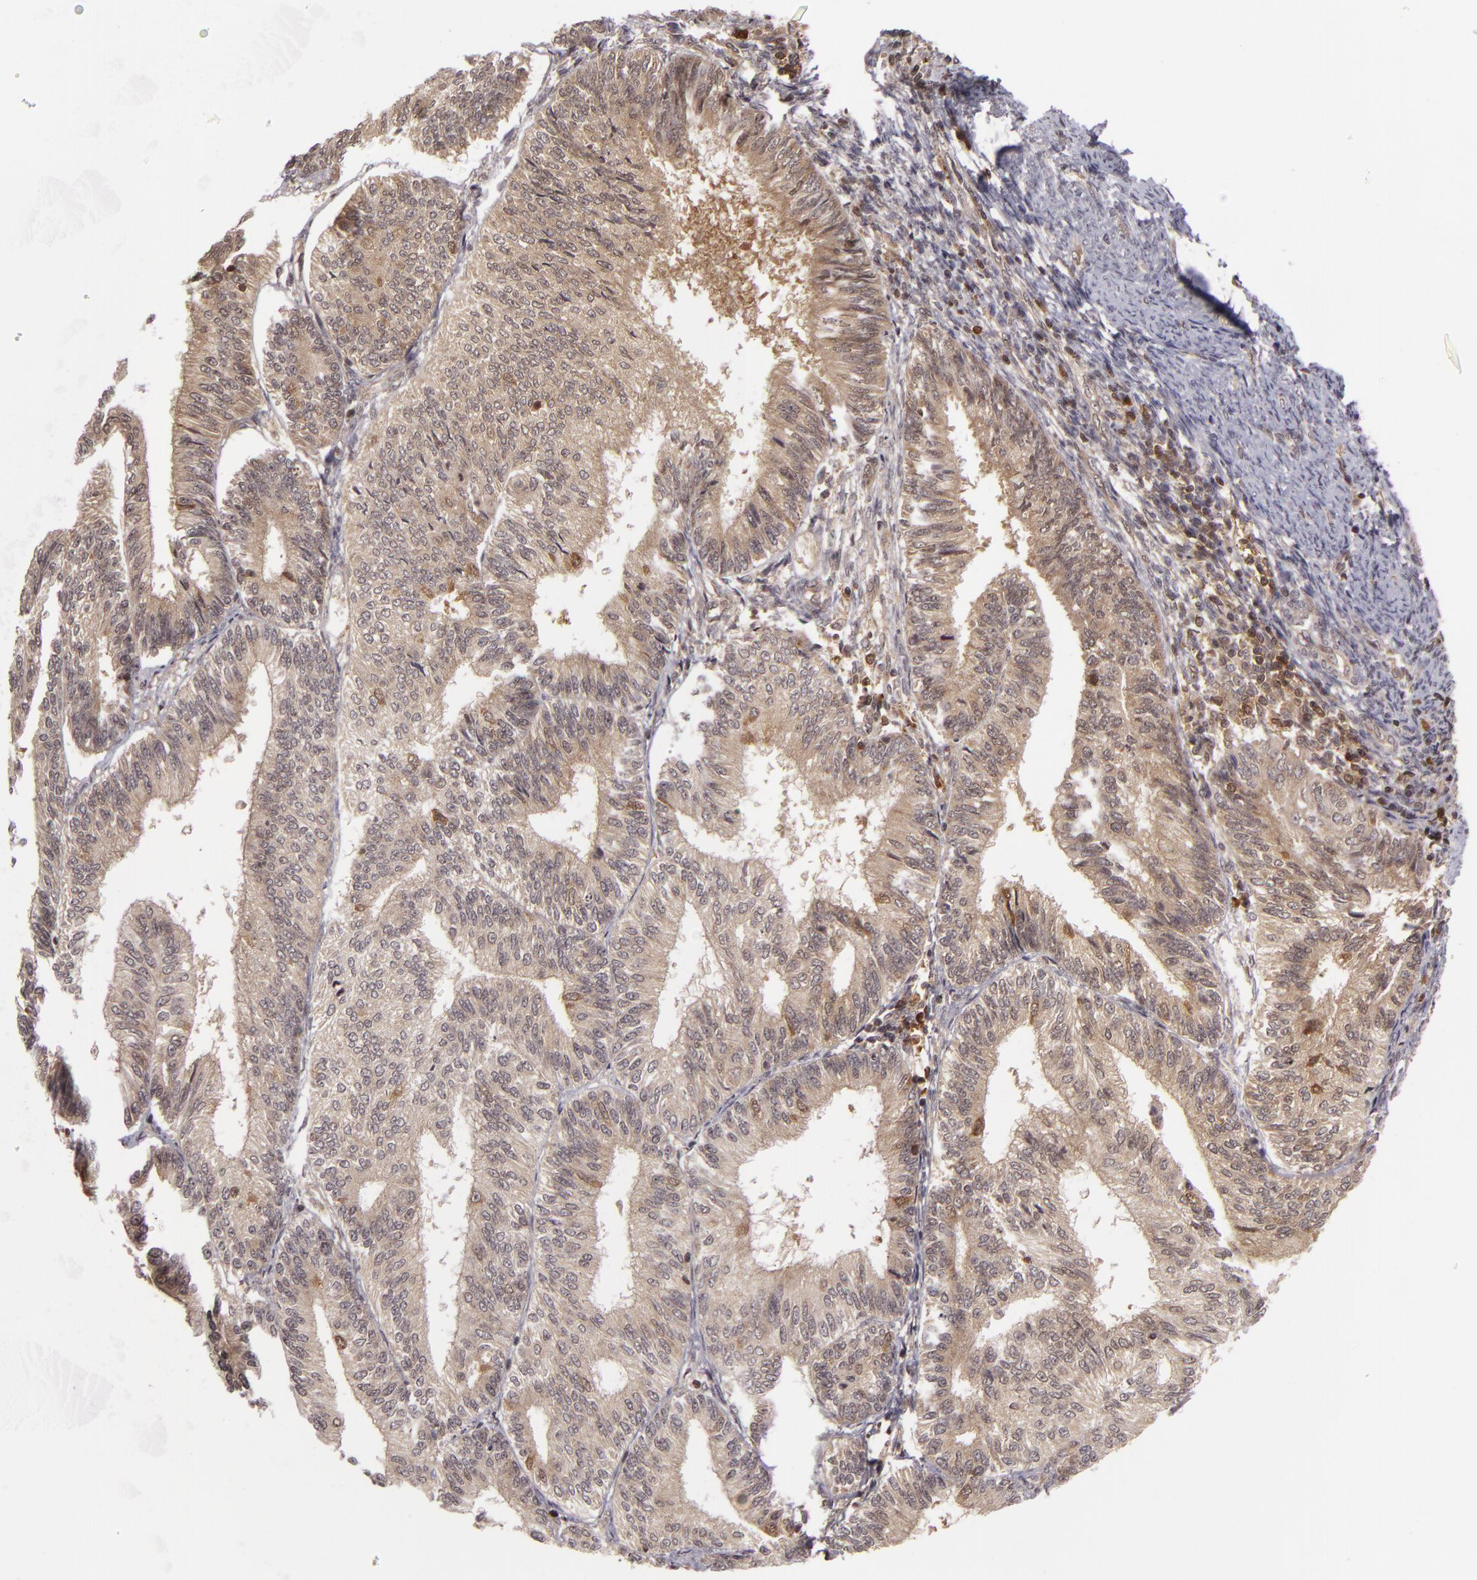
{"staining": {"intensity": "weak", "quantity": ">75%", "location": "cytoplasmic/membranous"}, "tissue": "endometrial cancer", "cell_type": "Tumor cells", "image_type": "cancer", "snomed": [{"axis": "morphology", "description": "Adenocarcinoma, NOS"}, {"axis": "topography", "description": "Endometrium"}], "caption": "Endometrial cancer (adenocarcinoma) stained with a brown dye demonstrates weak cytoplasmic/membranous positive positivity in about >75% of tumor cells.", "gene": "ZBTB33", "patient": {"sex": "female", "age": 55}}